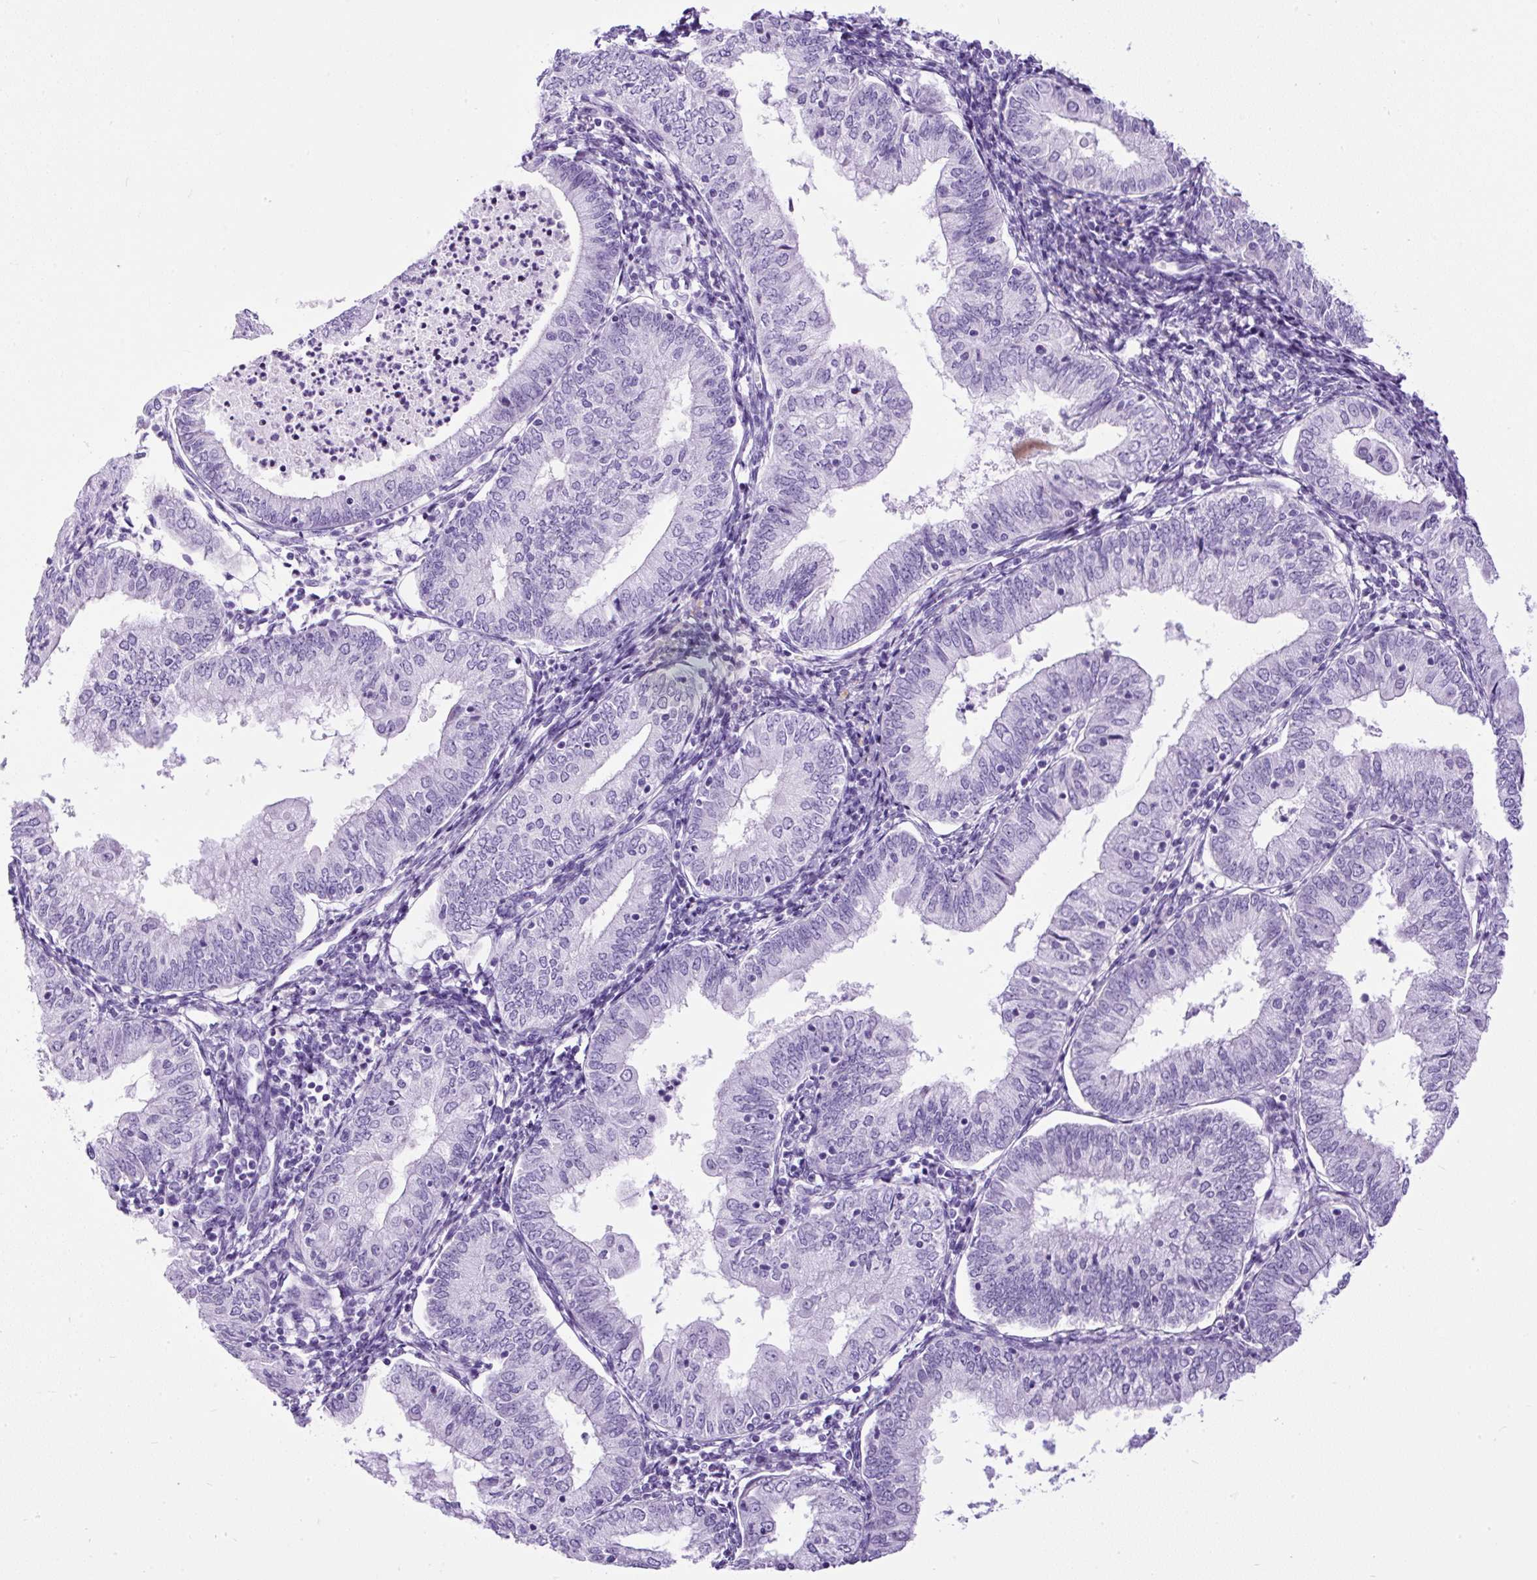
{"staining": {"intensity": "negative", "quantity": "none", "location": "none"}, "tissue": "endometrial cancer", "cell_type": "Tumor cells", "image_type": "cancer", "snomed": [{"axis": "morphology", "description": "Adenocarcinoma, NOS"}, {"axis": "topography", "description": "Endometrium"}], "caption": "This histopathology image is of endometrial cancer (adenocarcinoma) stained with immunohistochemistry to label a protein in brown with the nuclei are counter-stained blue. There is no expression in tumor cells.", "gene": "PDIA2", "patient": {"sex": "female", "age": 55}}